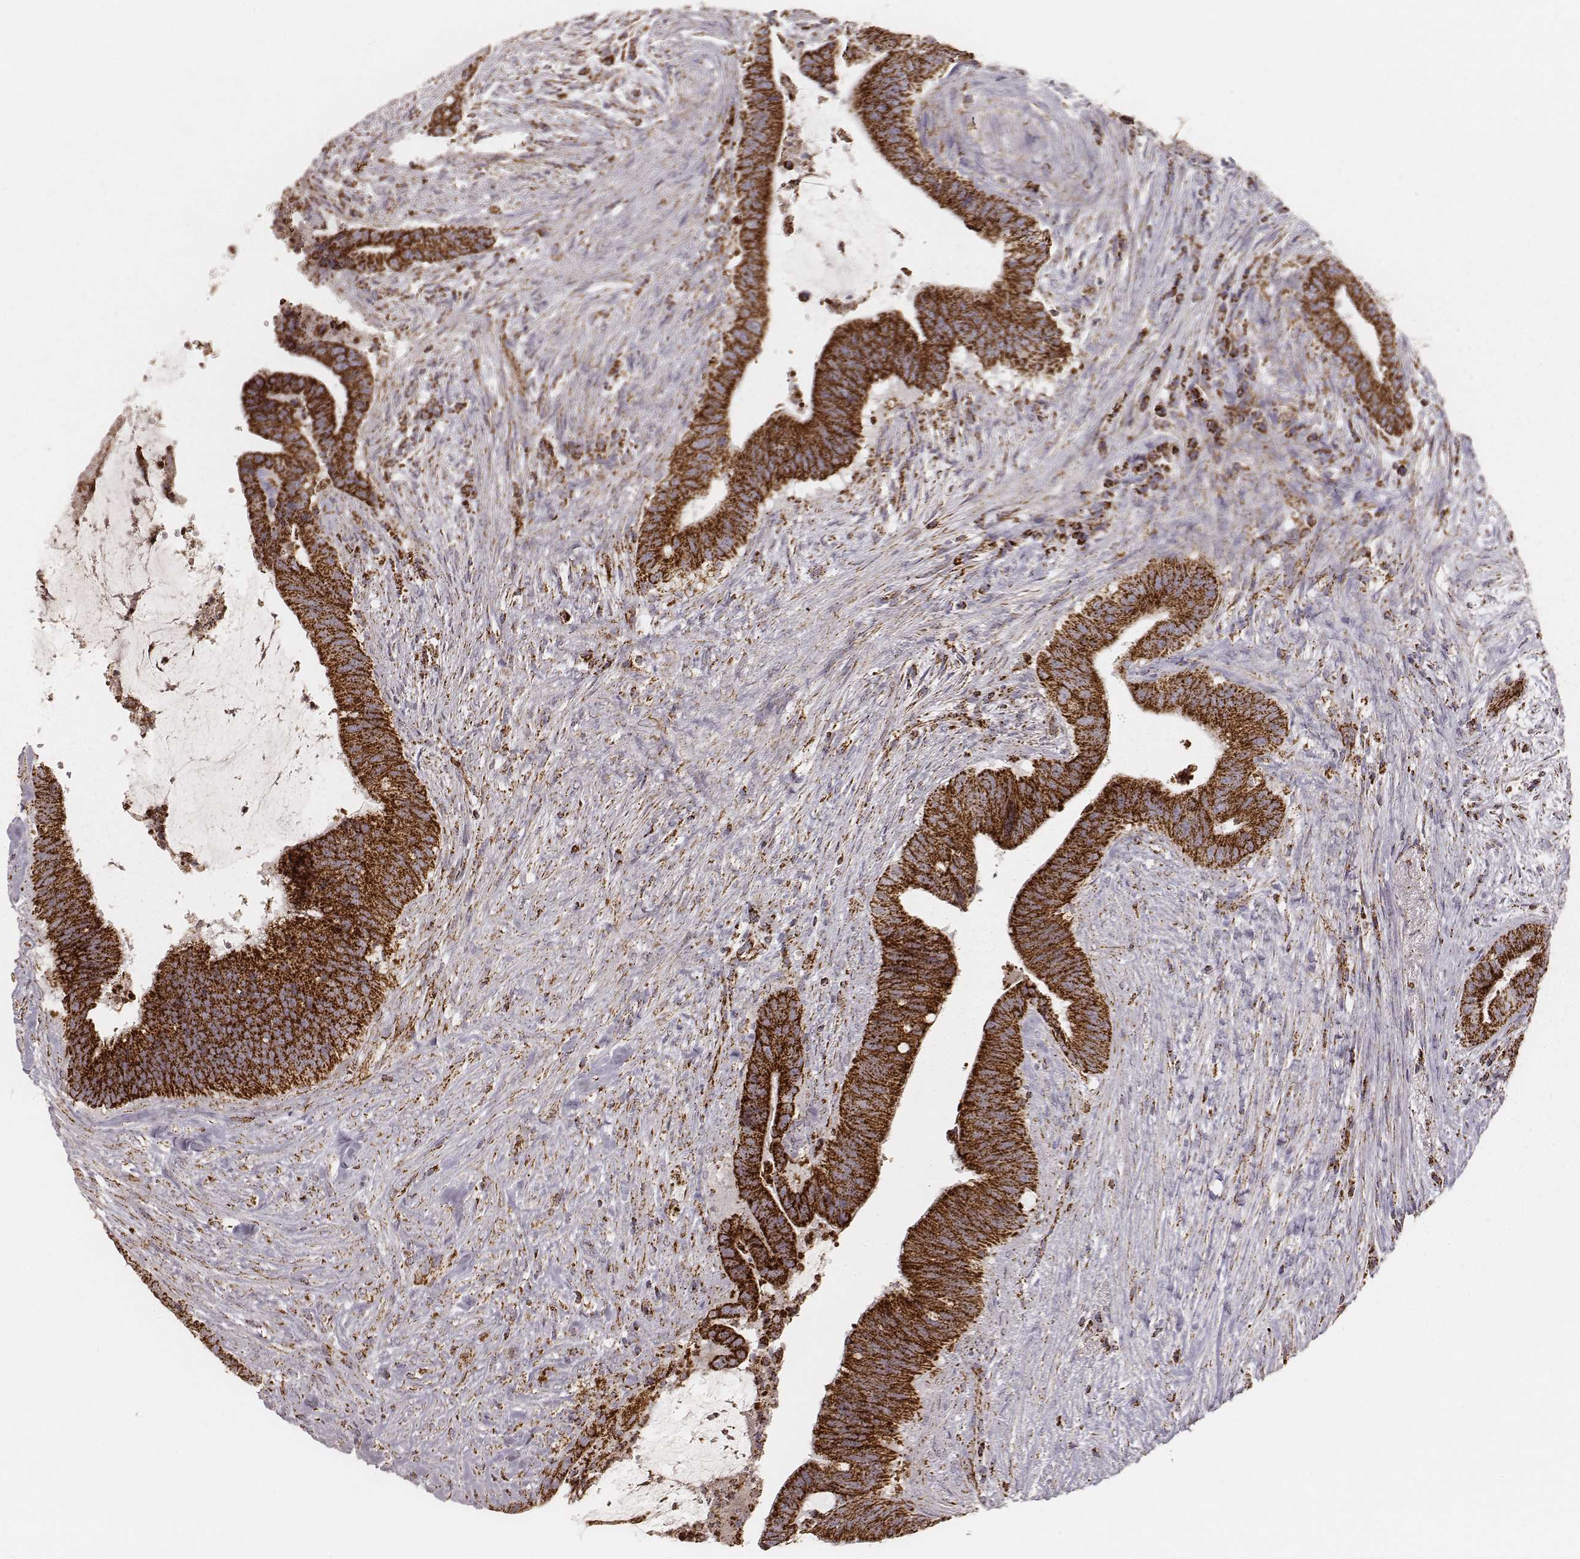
{"staining": {"intensity": "strong", "quantity": ">75%", "location": "cytoplasmic/membranous"}, "tissue": "colorectal cancer", "cell_type": "Tumor cells", "image_type": "cancer", "snomed": [{"axis": "morphology", "description": "Adenocarcinoma, NOS"}, {"axis": "topography", "description": "Colon"}], "caption": "Immunohistochemistry (IHC) image of human colorectal adenocarcinoma stained for a protein (brown), which shows high levels of strong cytoplasmic/membranous expression in approximately >75% of tumor cells.", "gene": "CS", "patient": {"sex": "female", "age": 43}}